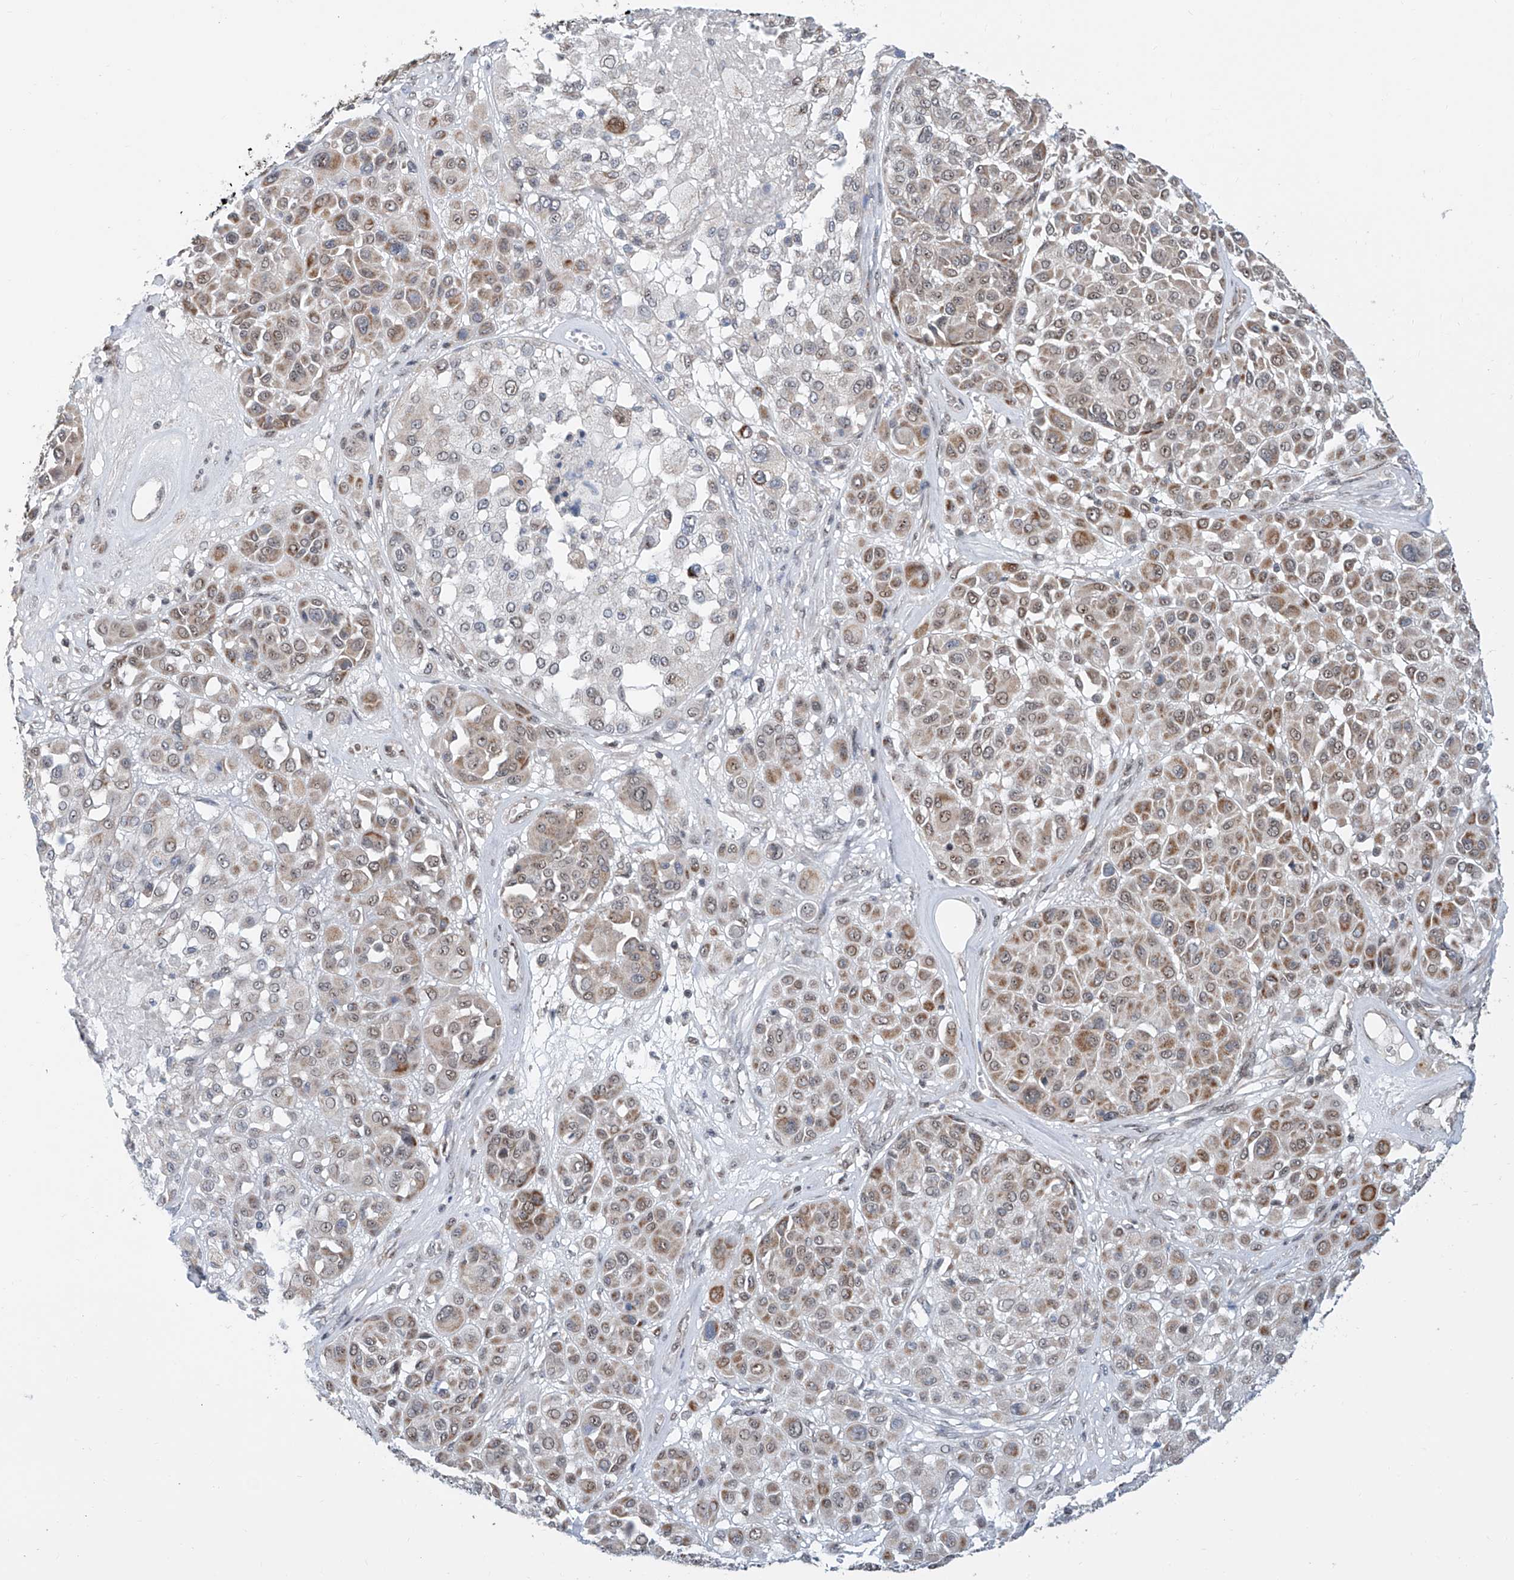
{"staining": {"intensity": "moderate", "quantity": "25%-75%", "location": "cytoplasmic/membranous"}, "tissue": "melanoma", "cell_type": "Tumor cells", "image_type": "cancer", "snomed": [{"axis": "morphology", "description": "Malignant melanoma, Metastatic site"}, {"axis": "topography", "description": "Soft tissue"}], "caption": "The micrograph exhibits staining of melanoma, revealing moderate cytoplasmic/membranous protein expression (brown color) within tumor cells.", "gene": "SDE2", "patient": {"sex": "male", "age": 41}}